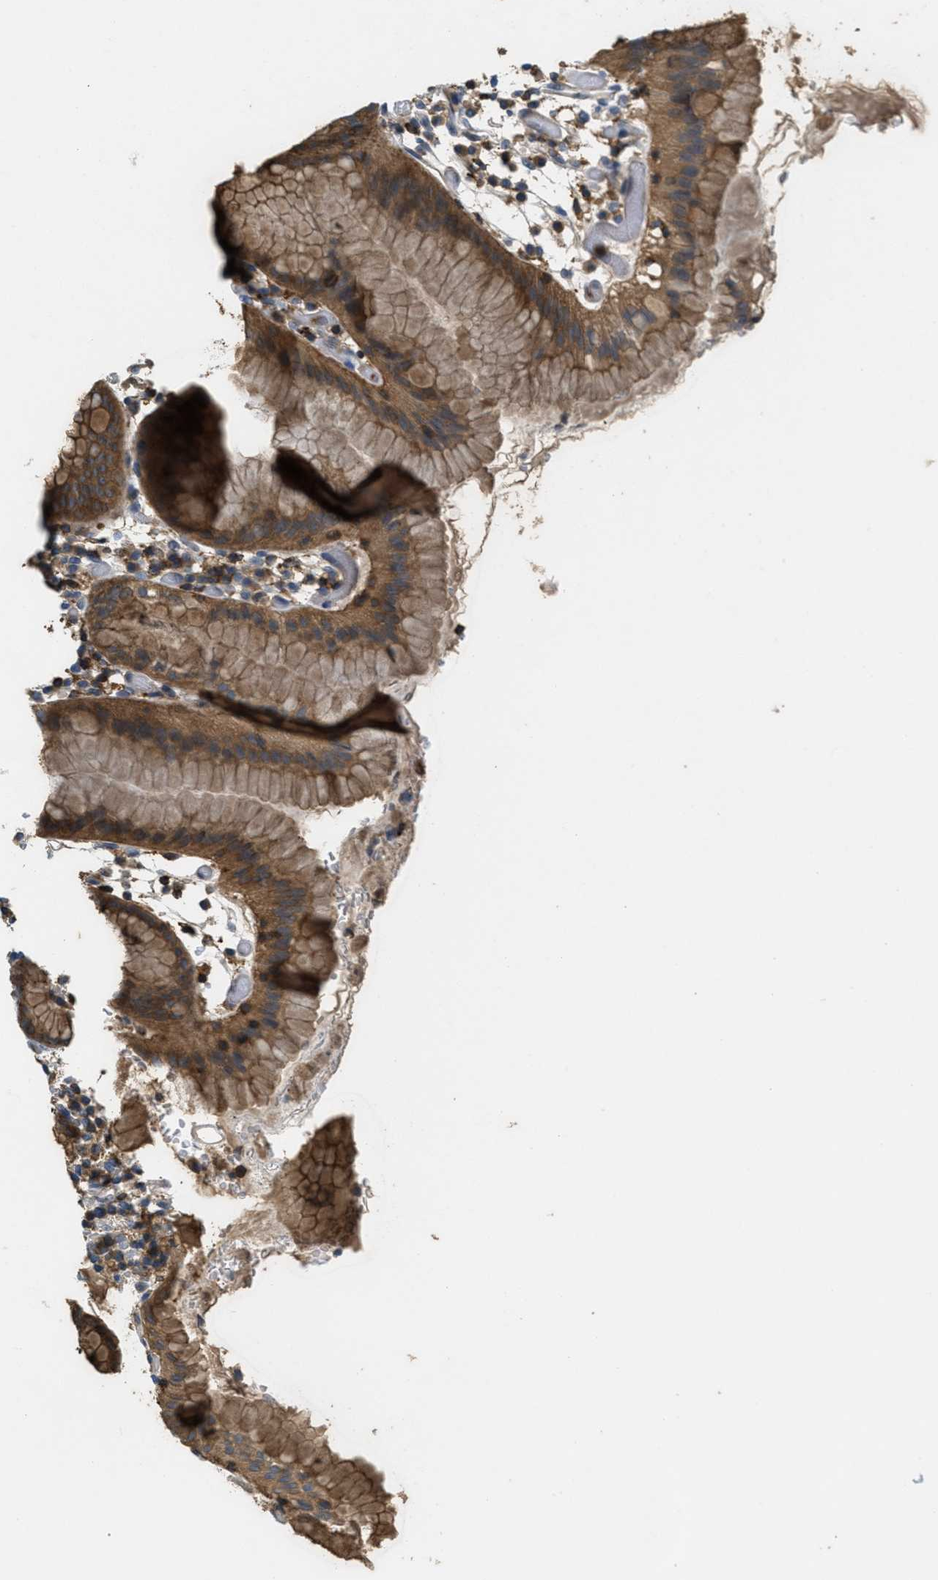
{"staining": {"intensity": "moderate", "quantity": ">75%", "location": "cytoplasmic/membranous"}, "tissue": "stomach", "cell_type": "Glandular cells", "image_type": "normal", "snomed": [{"axis": "morphology", "description": "Normal tissue, NOS"}, {"axis": "topography", "description": "Stomach"}, {"axis": "topography", "description": "Stomach, lower"}], "caption": "The photomicrograph shows a brown stain indicating the presence of a protein in the cytoplasmic/membranous of glandular cells in stomach. The staining was performed using DAB (3,3'-diaminobenzidine) to visualize the protein expression in brown, while the nuclei were stained in blue with hematoxylin (Magnification: 20x).", "gene": "GRIK2", "patient": {"sex": "female", "age": 75}}